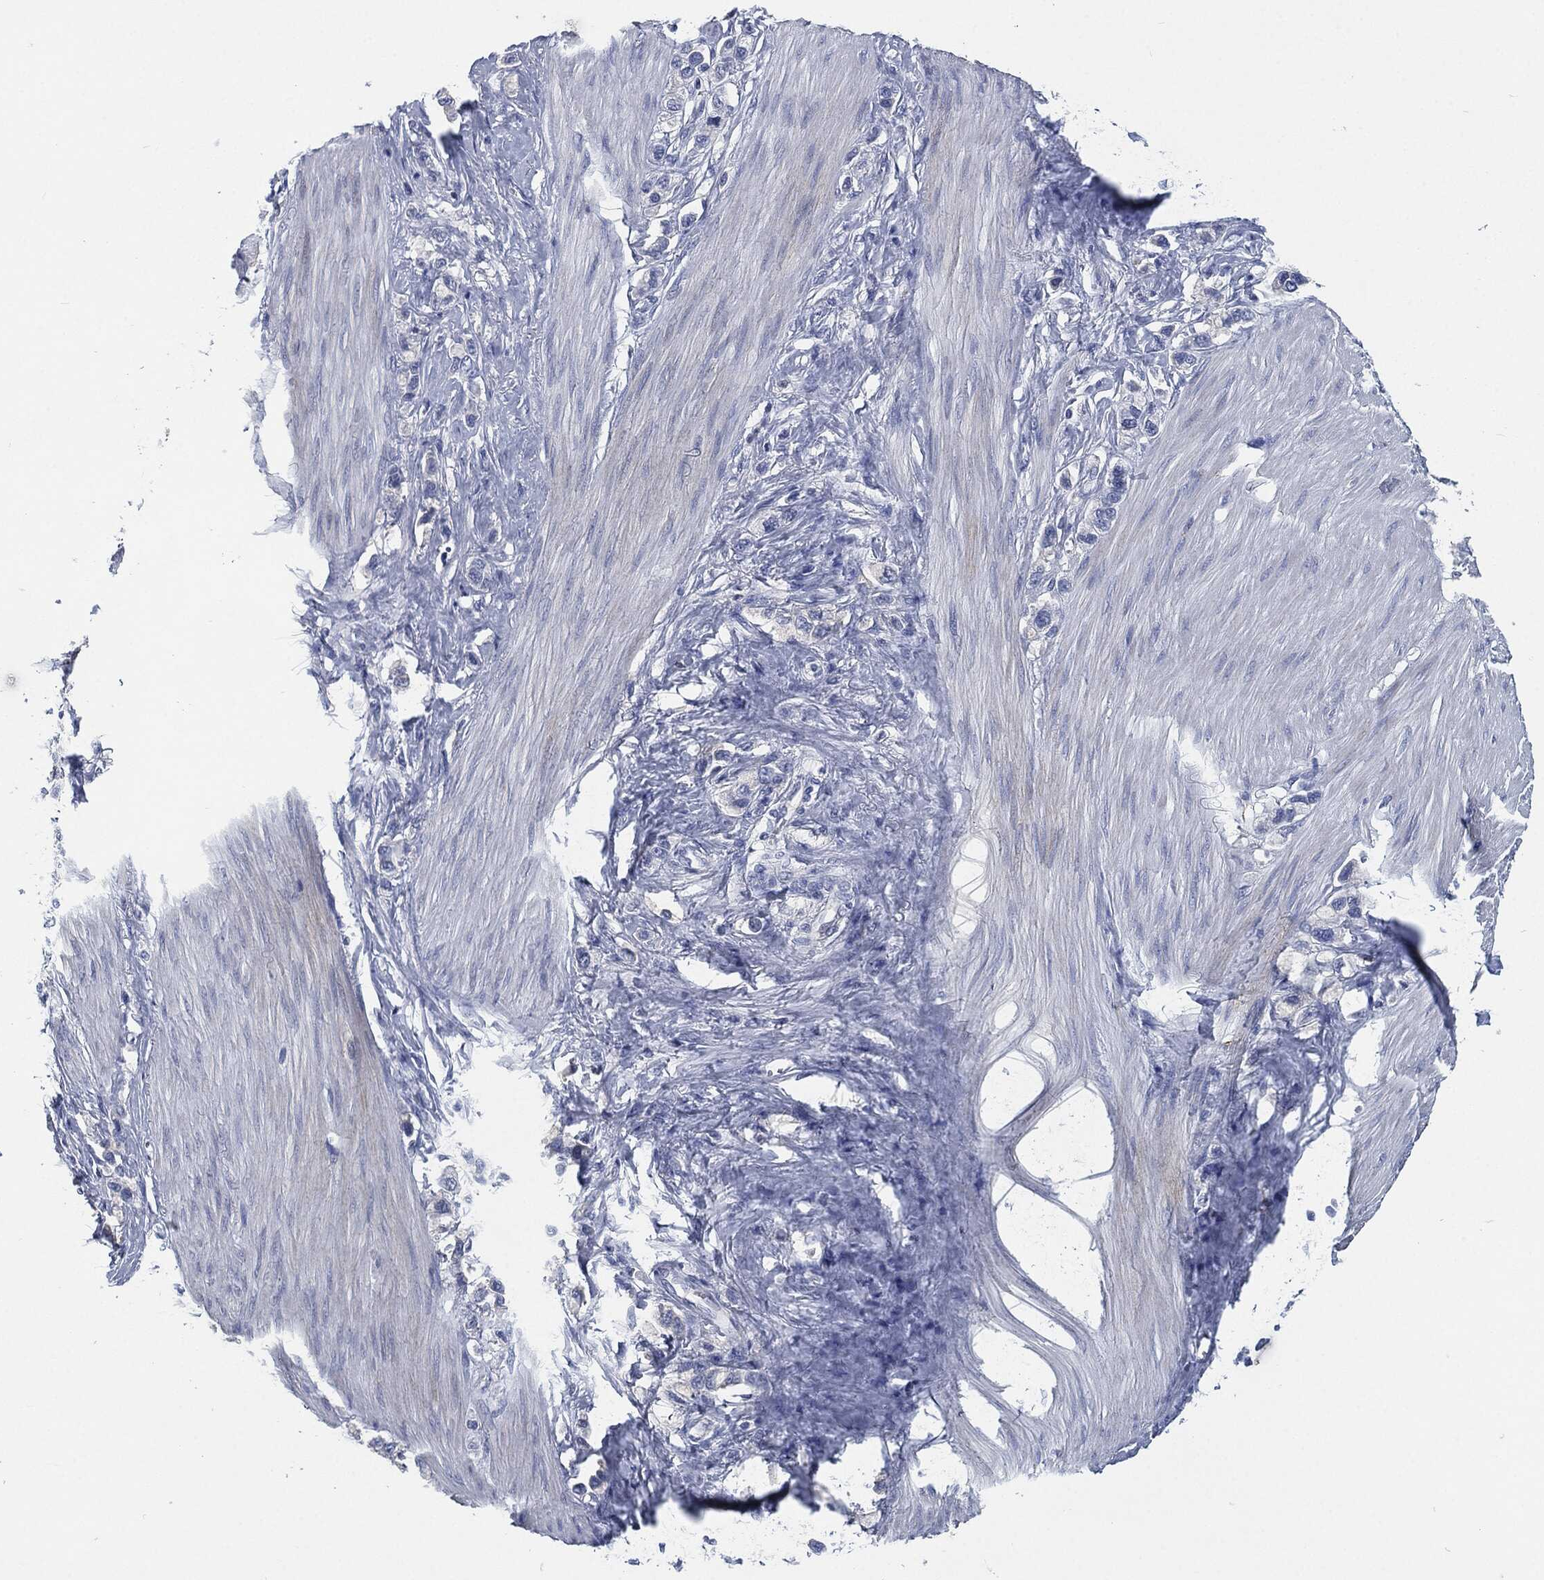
{"staining": {"intensity": "negative", "quantity": "none", "location": "none"}, "tissue": "stomach cancer", "cell_type": "Tumor cells", "image_type": "cancer", "snomed": [{"axis": "morphology", "description": "Normal tissue, NOS"}, {"axis": "morphology", "description": "Adenocarcinoma, NOS"}, {"axis": "morphology", "description": "Adenocarcinoma, High grade"}, {"axis": "topography", "description": "Stomach, upper"}, {"axis": "topography", "description": "Stomach"}], "caption": "Immunohistochemistry (IHC) of human stomach cancer (high-grade adenocarcinoma) exhibits no staining in tumor cells. (DAB immunohistochemistry with hematoxylin counter stain).", "gene": "CD27", "patient": {"sex": "female", "age": 65}}